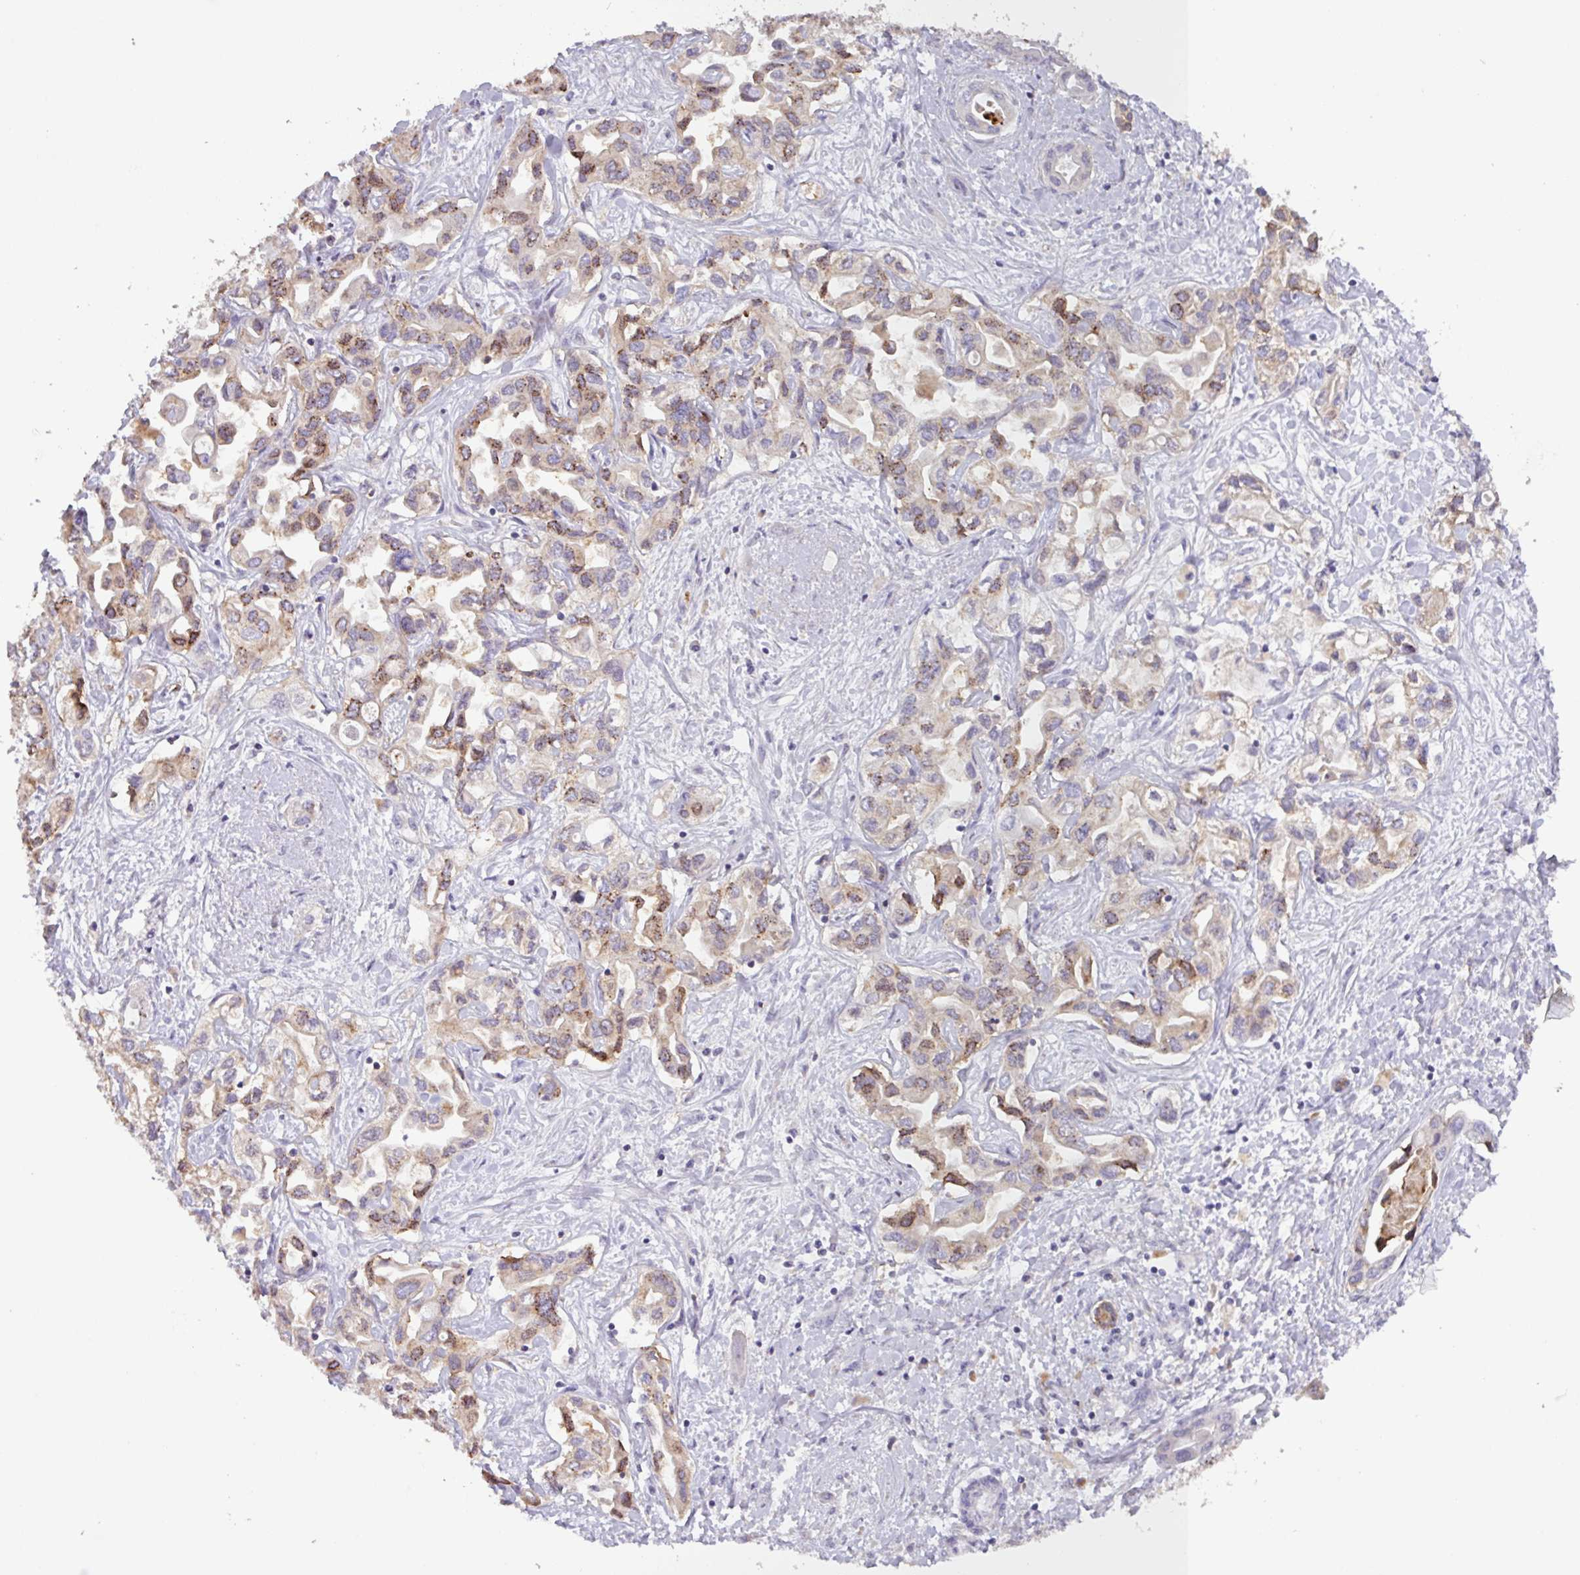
{"staining": {"intensity": "moderate", "quantity": "25%-75%", "location": "cytoplasmic/membranous"}, "tissue": "liver cancer", "cell_type": "Tumor cells", "image_type": "cancer", "snomed": [{"axis": "morphology", "description": "Cholangiocarcinoma"}, {"axis": "topography", "description": "Liver"}], "caption": "Tumor cells exhibit medium levels of moderate cytoplasmic/membranous positivity in approximately 25%-75% of cells in cholangiocarcinoma (liver).", "gene": "SFTPB", "patient": {"sex": "female", "age": 64}}